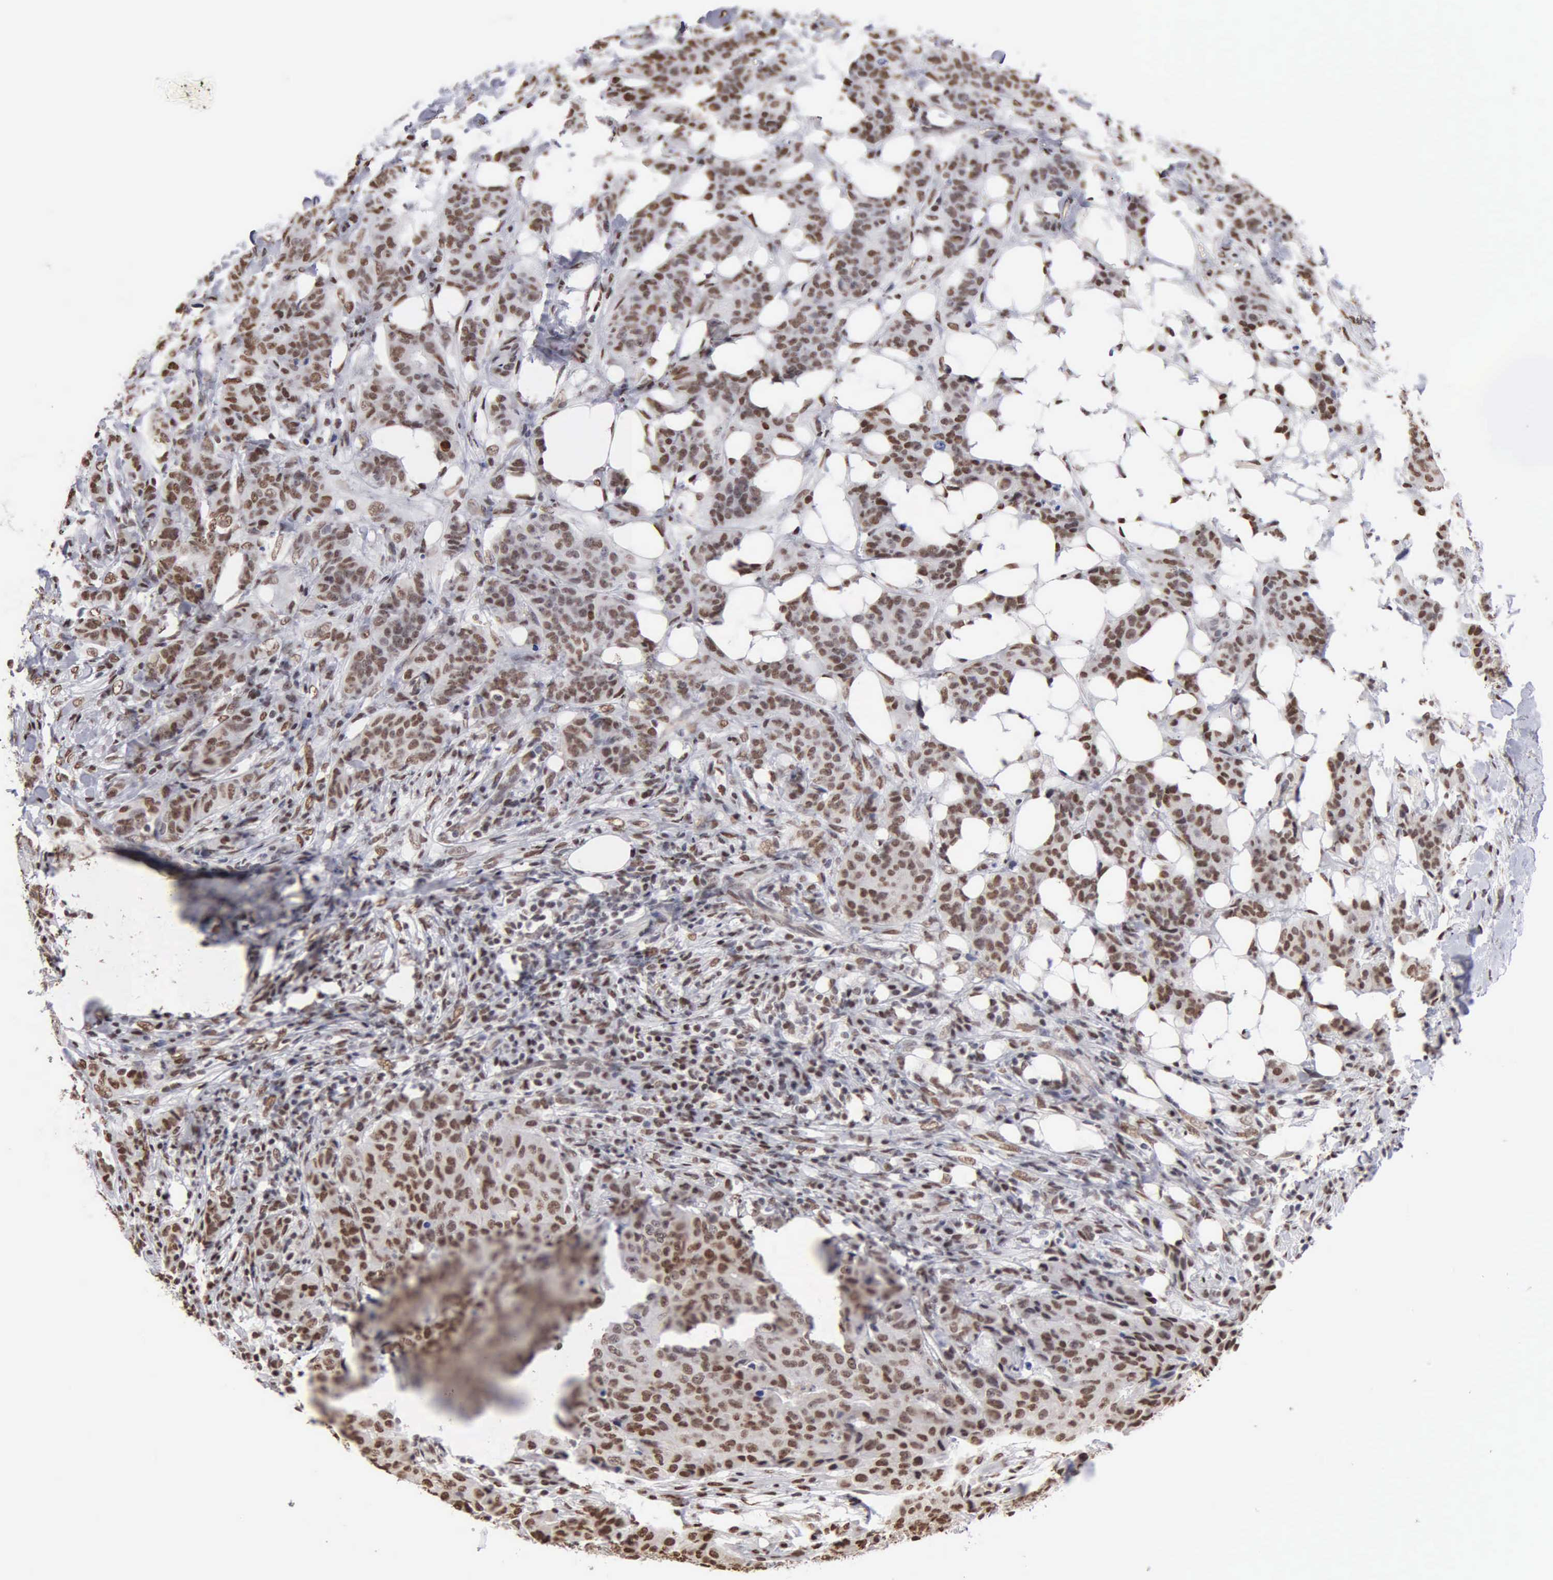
{"staining": {"intensity": "strong", "quantity": ">75%", "location": "nuclear"}, "tissue": "breast cancer", "cell_type": "Tumor cells", "image_type": "cancer", "snomed": [{"axis": "morphology", "description": "Duct carcinoma"}, {"axis": "topography", "description": "Breast"}], "caption": "Immunohistochemical staining of human breast cancer (intraductal carcinoma) demonstrates high levels of strong nuclear protein expression in about >75% of tumor cells.", "gene": "CCNG1", "patient": {"sex": "female", "age": 40}}